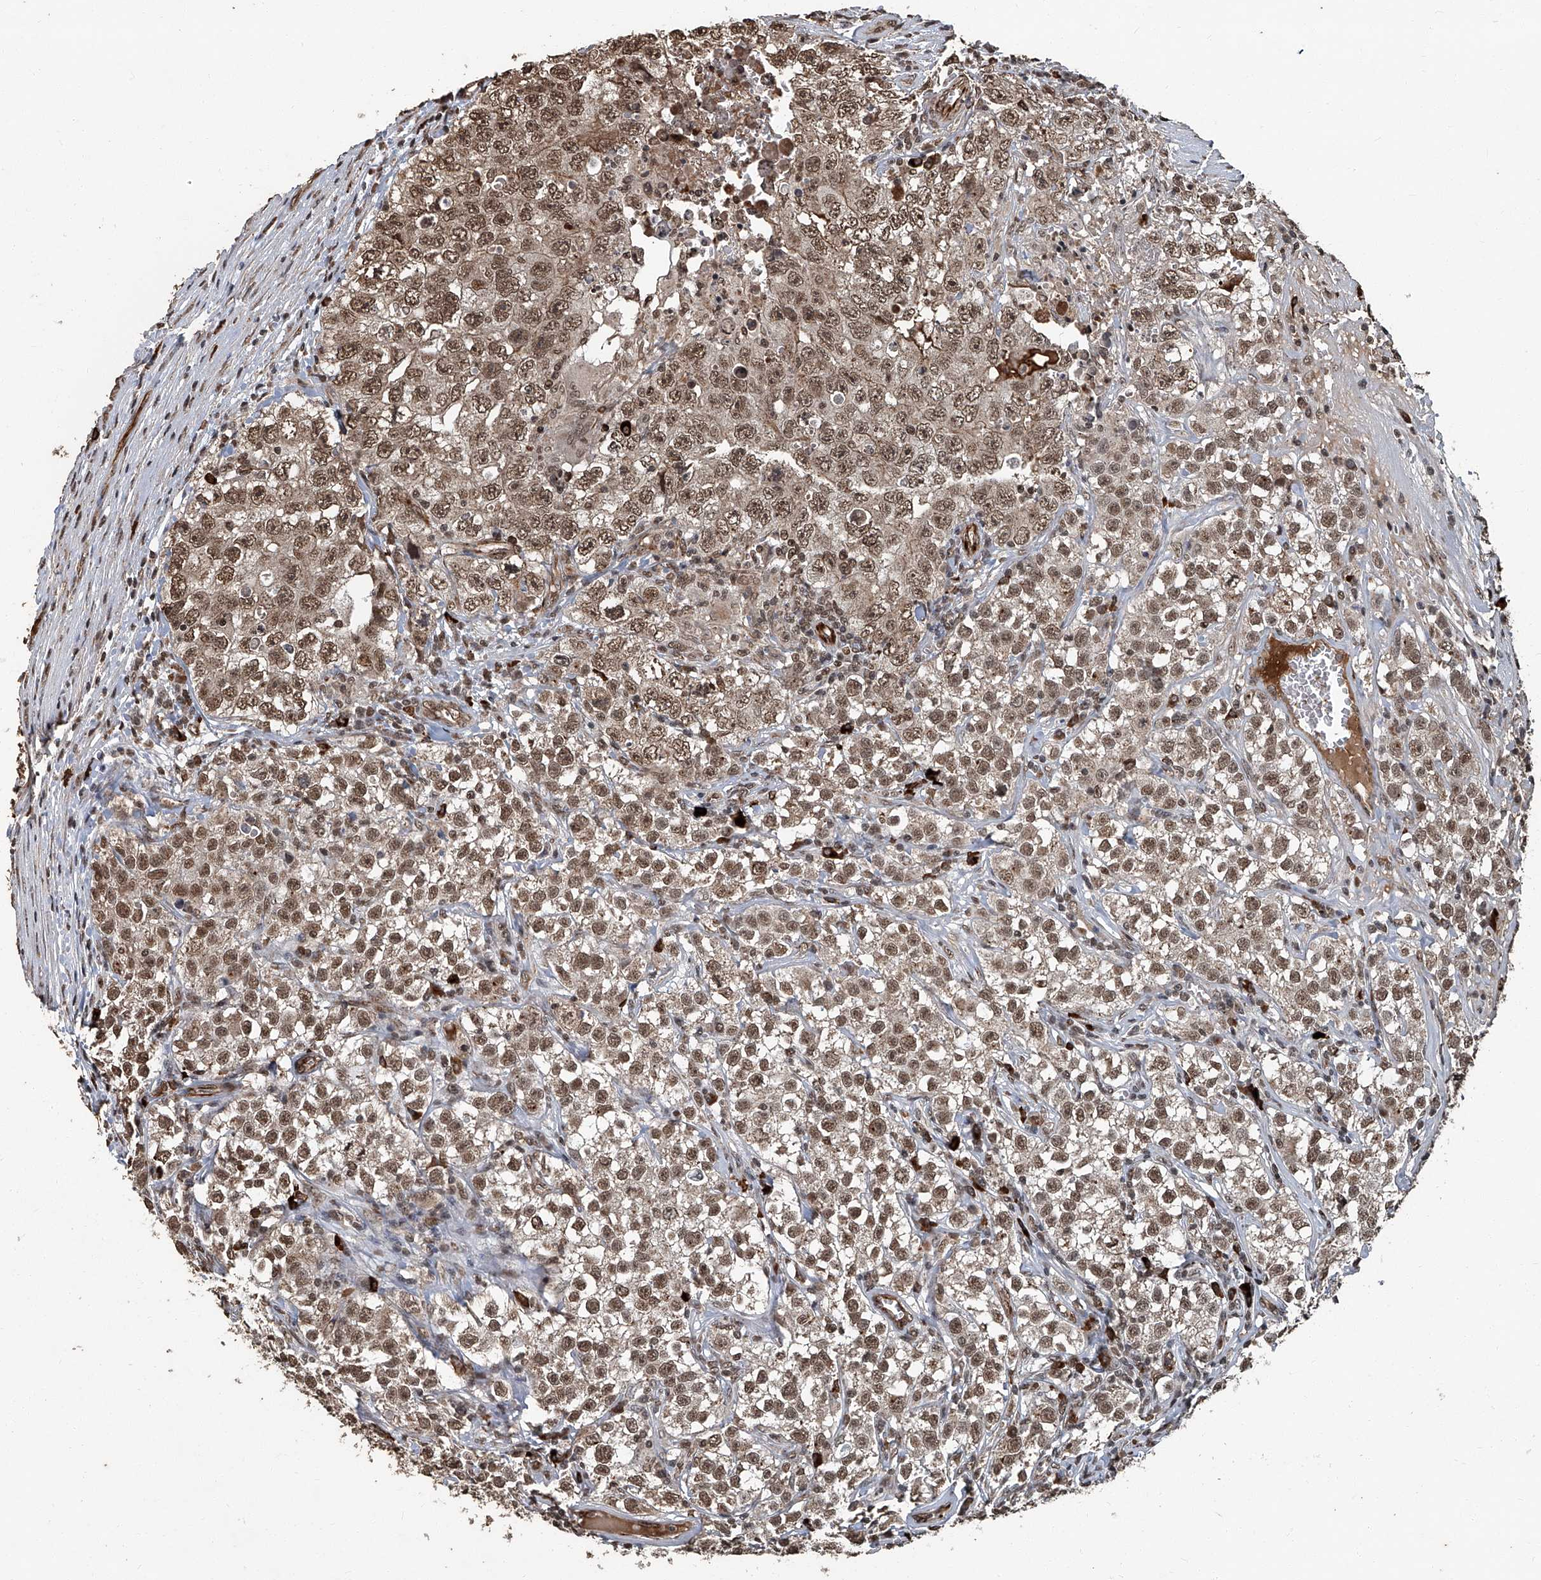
{"staining": {"intensity": "moderate", "quantity": ">75%", "location": "nuclear"}, "tissue": "testis cancer", "cell_type": "Tumor cells", "image_type": "cancer", "snomed": [{"axis": "morphology", "description": "Seminoma, NOS"}, {"axis": "morphology", "description": "Carcinoma, Embryonal, NOS"}, {"axis": "topography", "description": "Testis"}], "caption": "IHC histopathology image of testis seminoma stained for a protein (brown), which displays medium levels of moderate nuclear positivity in about >75% of tumor cells.", "gene": "GPR132", "patient": {"sex": "male", "age": 43}}